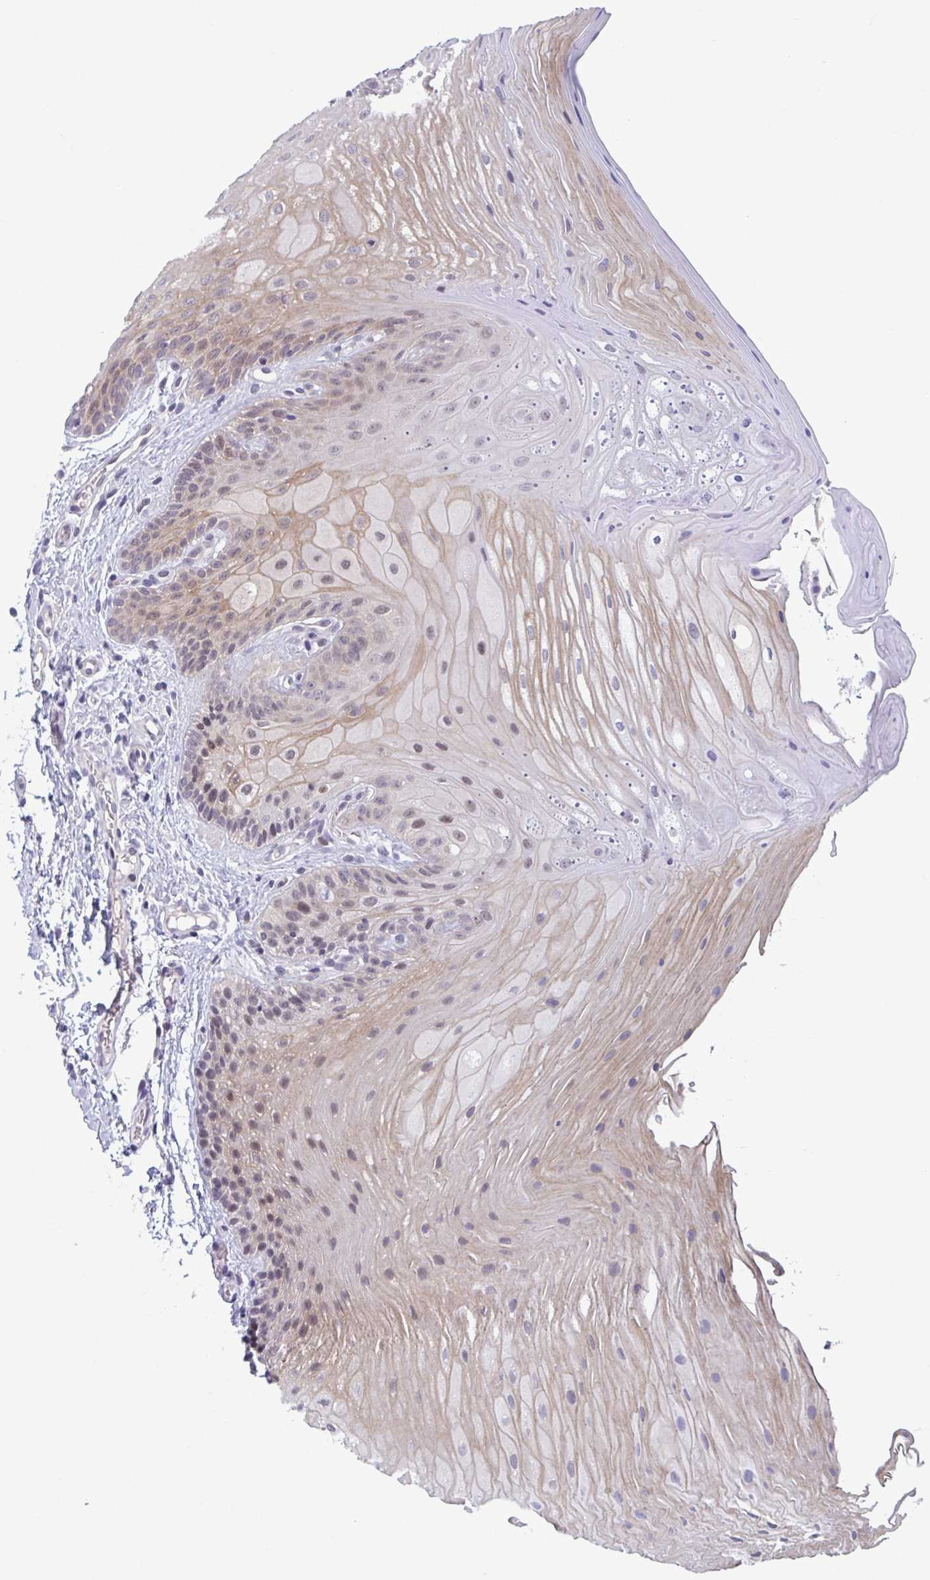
{"staining": {"intensity": "moderate", "quantity": "<25%", "location": "cytoplasmic/membranous,nuclear"}, "tissue": "oral mucosa", "cell_type": "Squamous epithelial cells", "image_type": "normal", "snomed": [{"axis": "morphology", "description": "Normal tissue, NOS"}, {"axis": "topography", "description": "Oral tissue"}, {"axis": "topography", "description": "Tounge, NOS"}, {"axis": "topography", "description": "Head-Neck"}], "caption": "Immunohistochemical staining of normal human oral mucosa exhibits moderate cytoplasmic/membranous,nuclear protein staining in about <25% of squamous epithelial cells.", "gene": "RIOK1", "patient": {"sex": "female", "age": 84}}